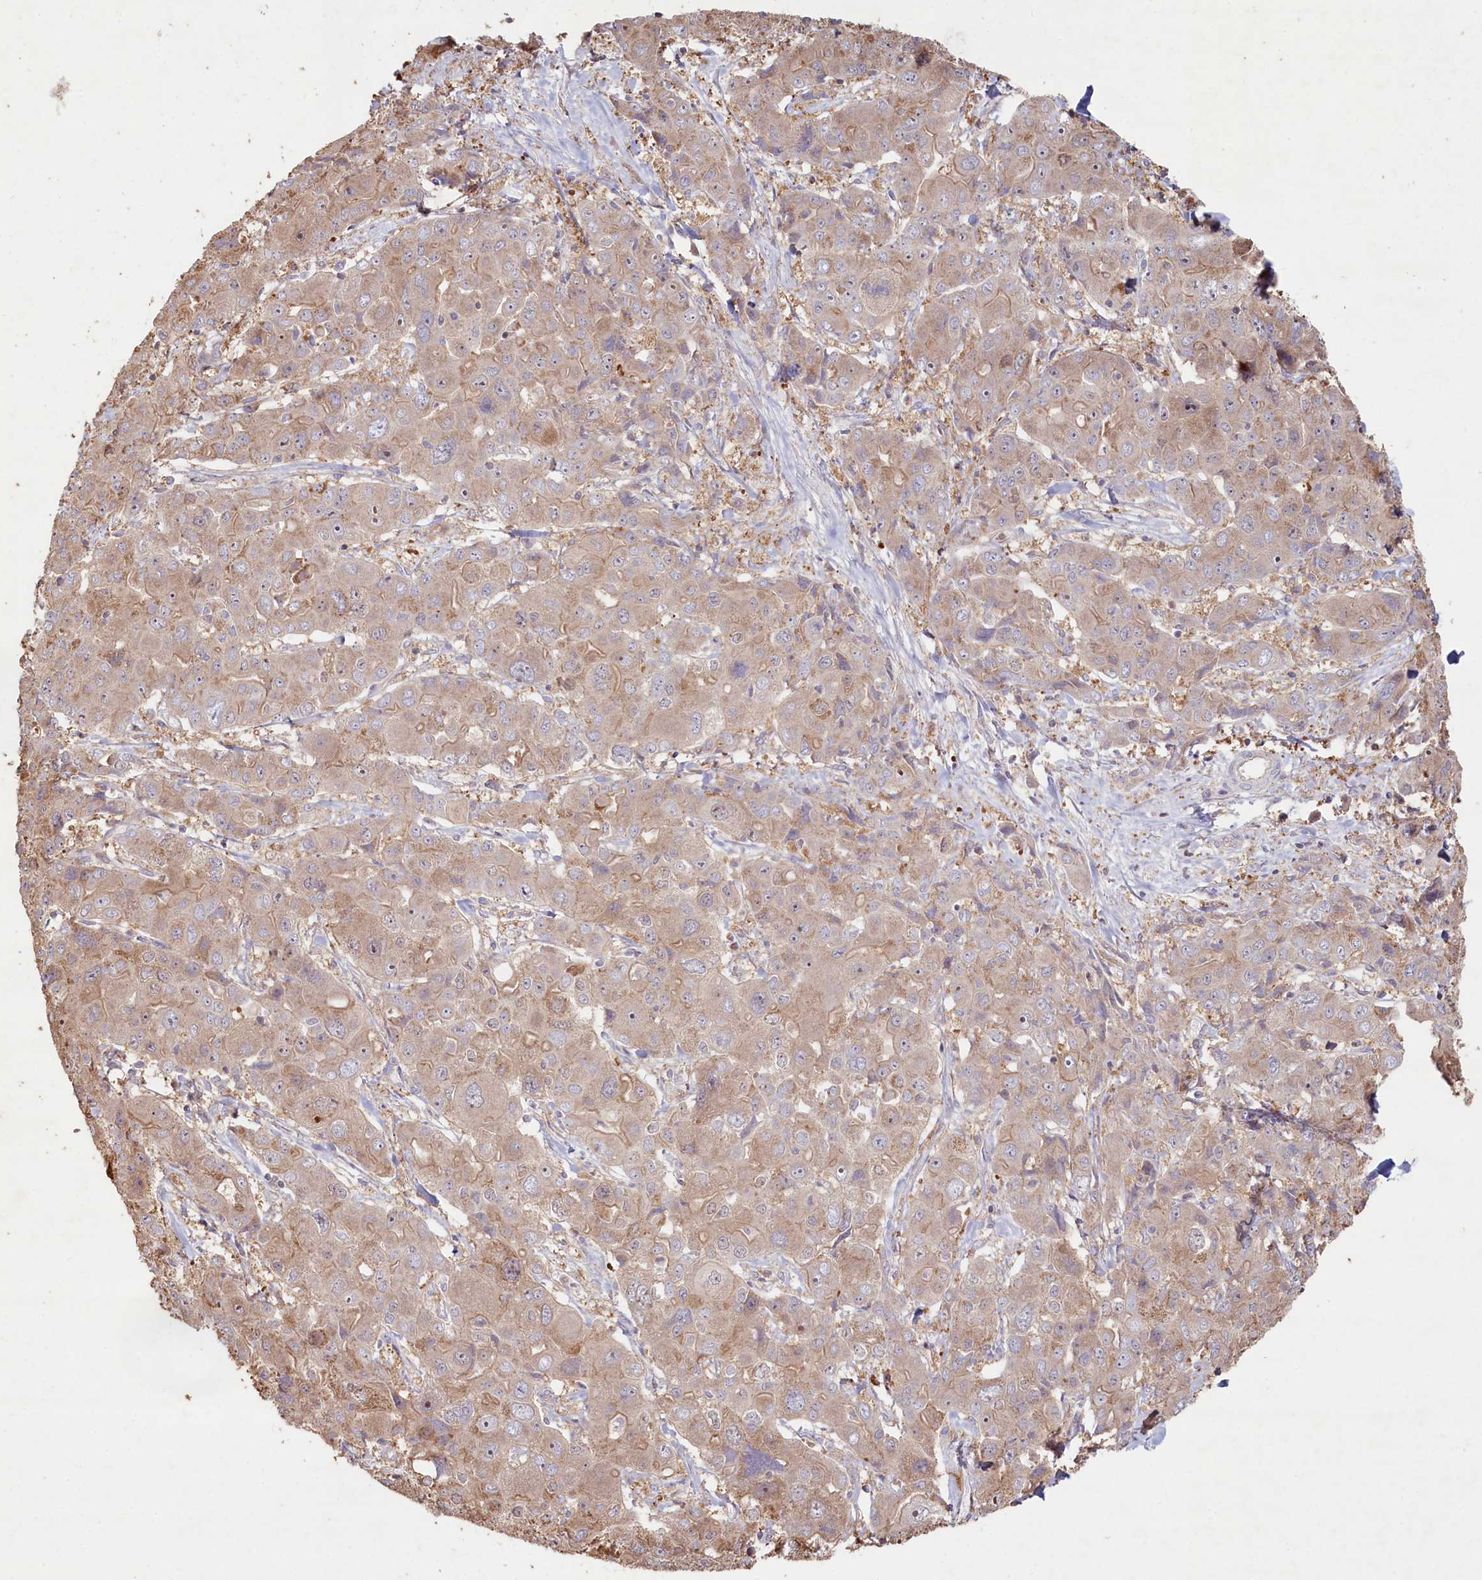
{"staining": {"intensity": "weak", "quantity": "25%-75%", "location": "cytoplasmic/membranous"}, "tissue": "liver cancer", "cell_type": "Tumor cells", "image_type": "cancer", "snomed": [{"axis": "morphology", "description": "Cholangiocarcinoma"}, {"axis": "topography", "description": "Liver"}], "caption": "The immunohistochemical stain shows weak cytoplasmic/membranous expression in tumor cells of liver cancer tissue. The protein is shown in brown color, while the nuclei are stained blue.", "gene": "HAL", "patient": {"sex": "male", "age": 67}}